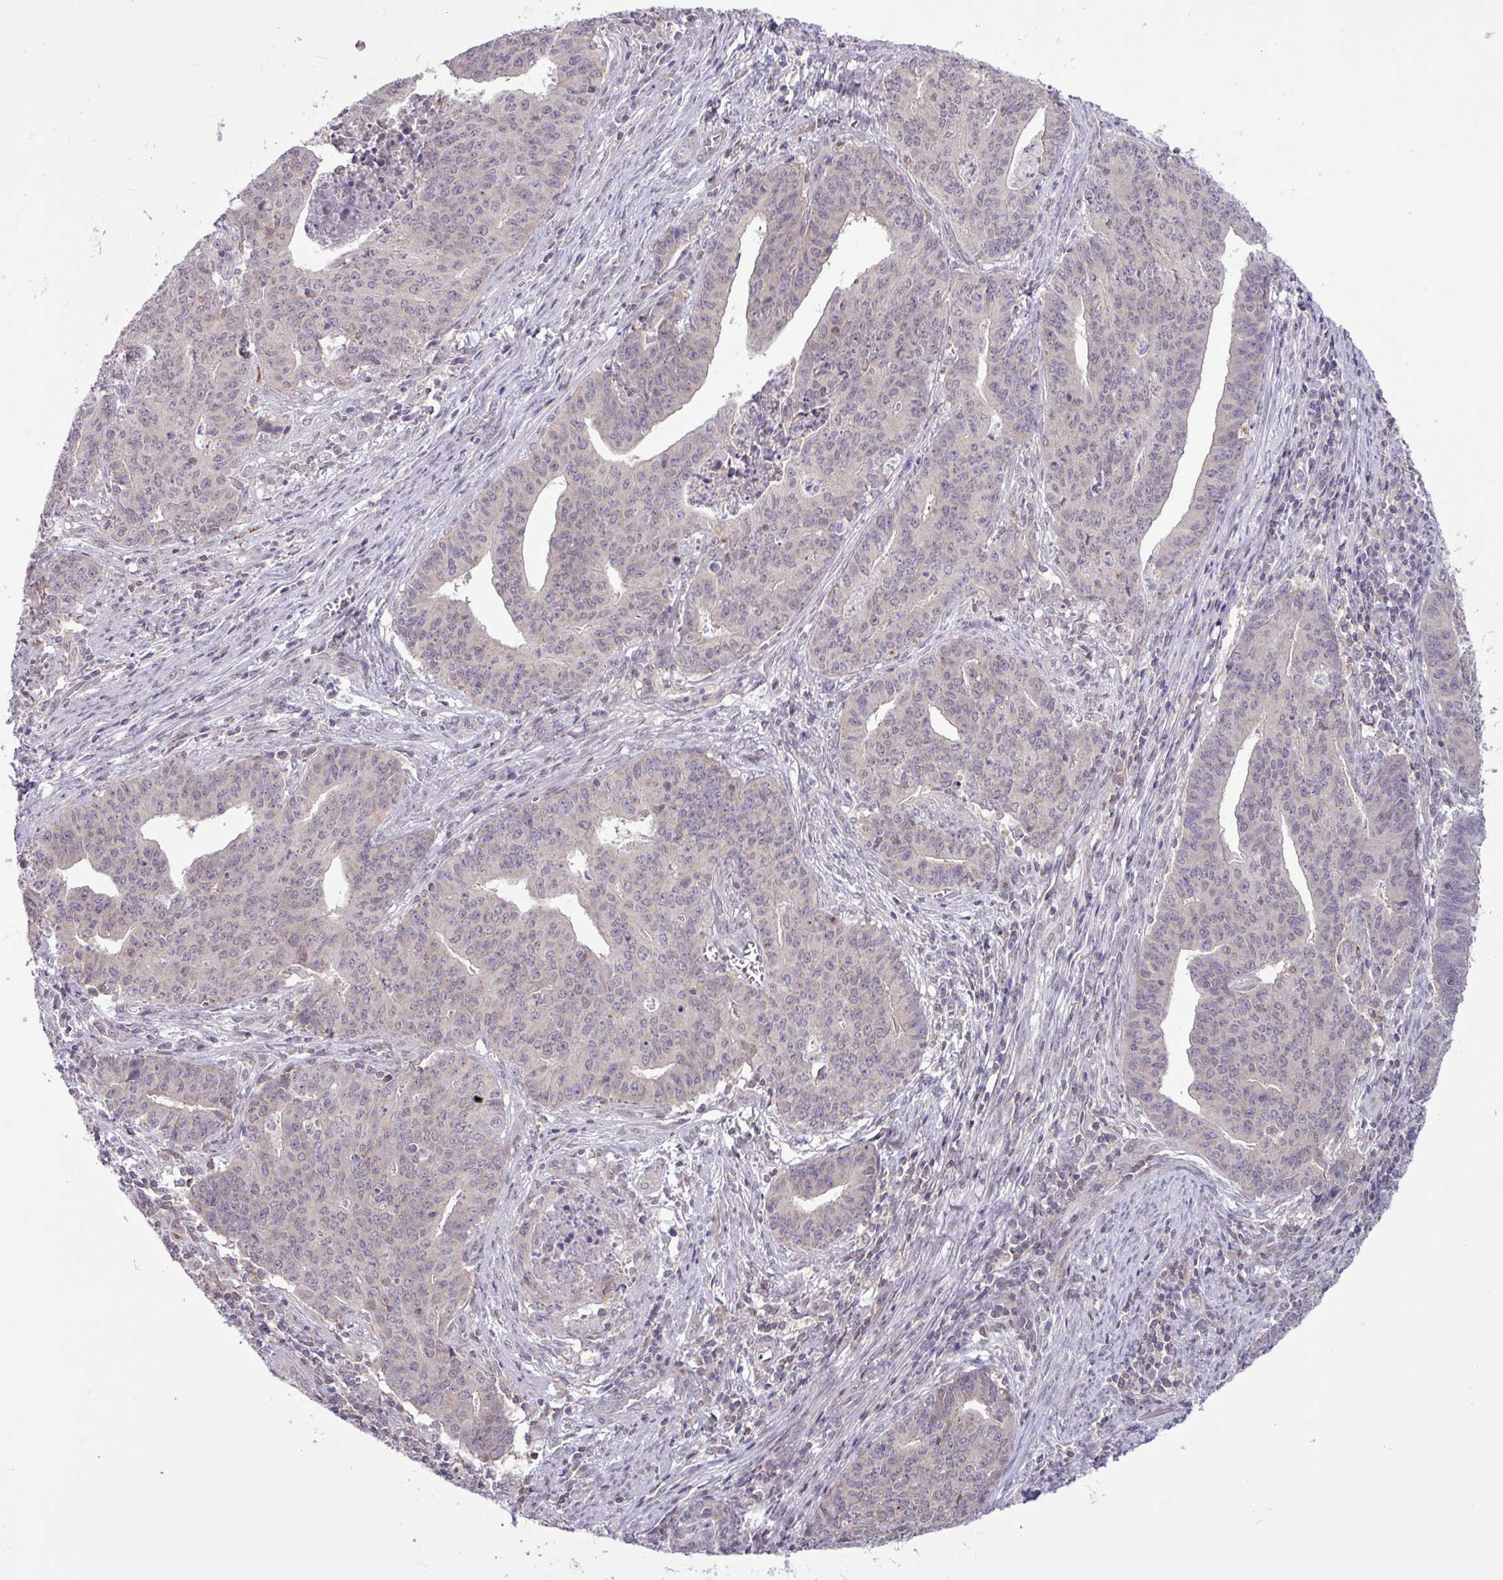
{"staining": {"intensity": "negative", "quantity": "none", "location": "none"}, "tissue": "endometrial cancer", "cell_type": "Tumor cells", "image_type": "cancer", "snomed": [{"axis": "morphology", "description": "Adenocarcinoma, NOS"}, {"axis": "topography", "description": "Endometrium"}], "caption": "The immunohistochemistry image has no significant expression in tumor cells of endometrial cancer tissue.", "gene": "RTL3", "patient": {"sex": "female", "age": 59}}